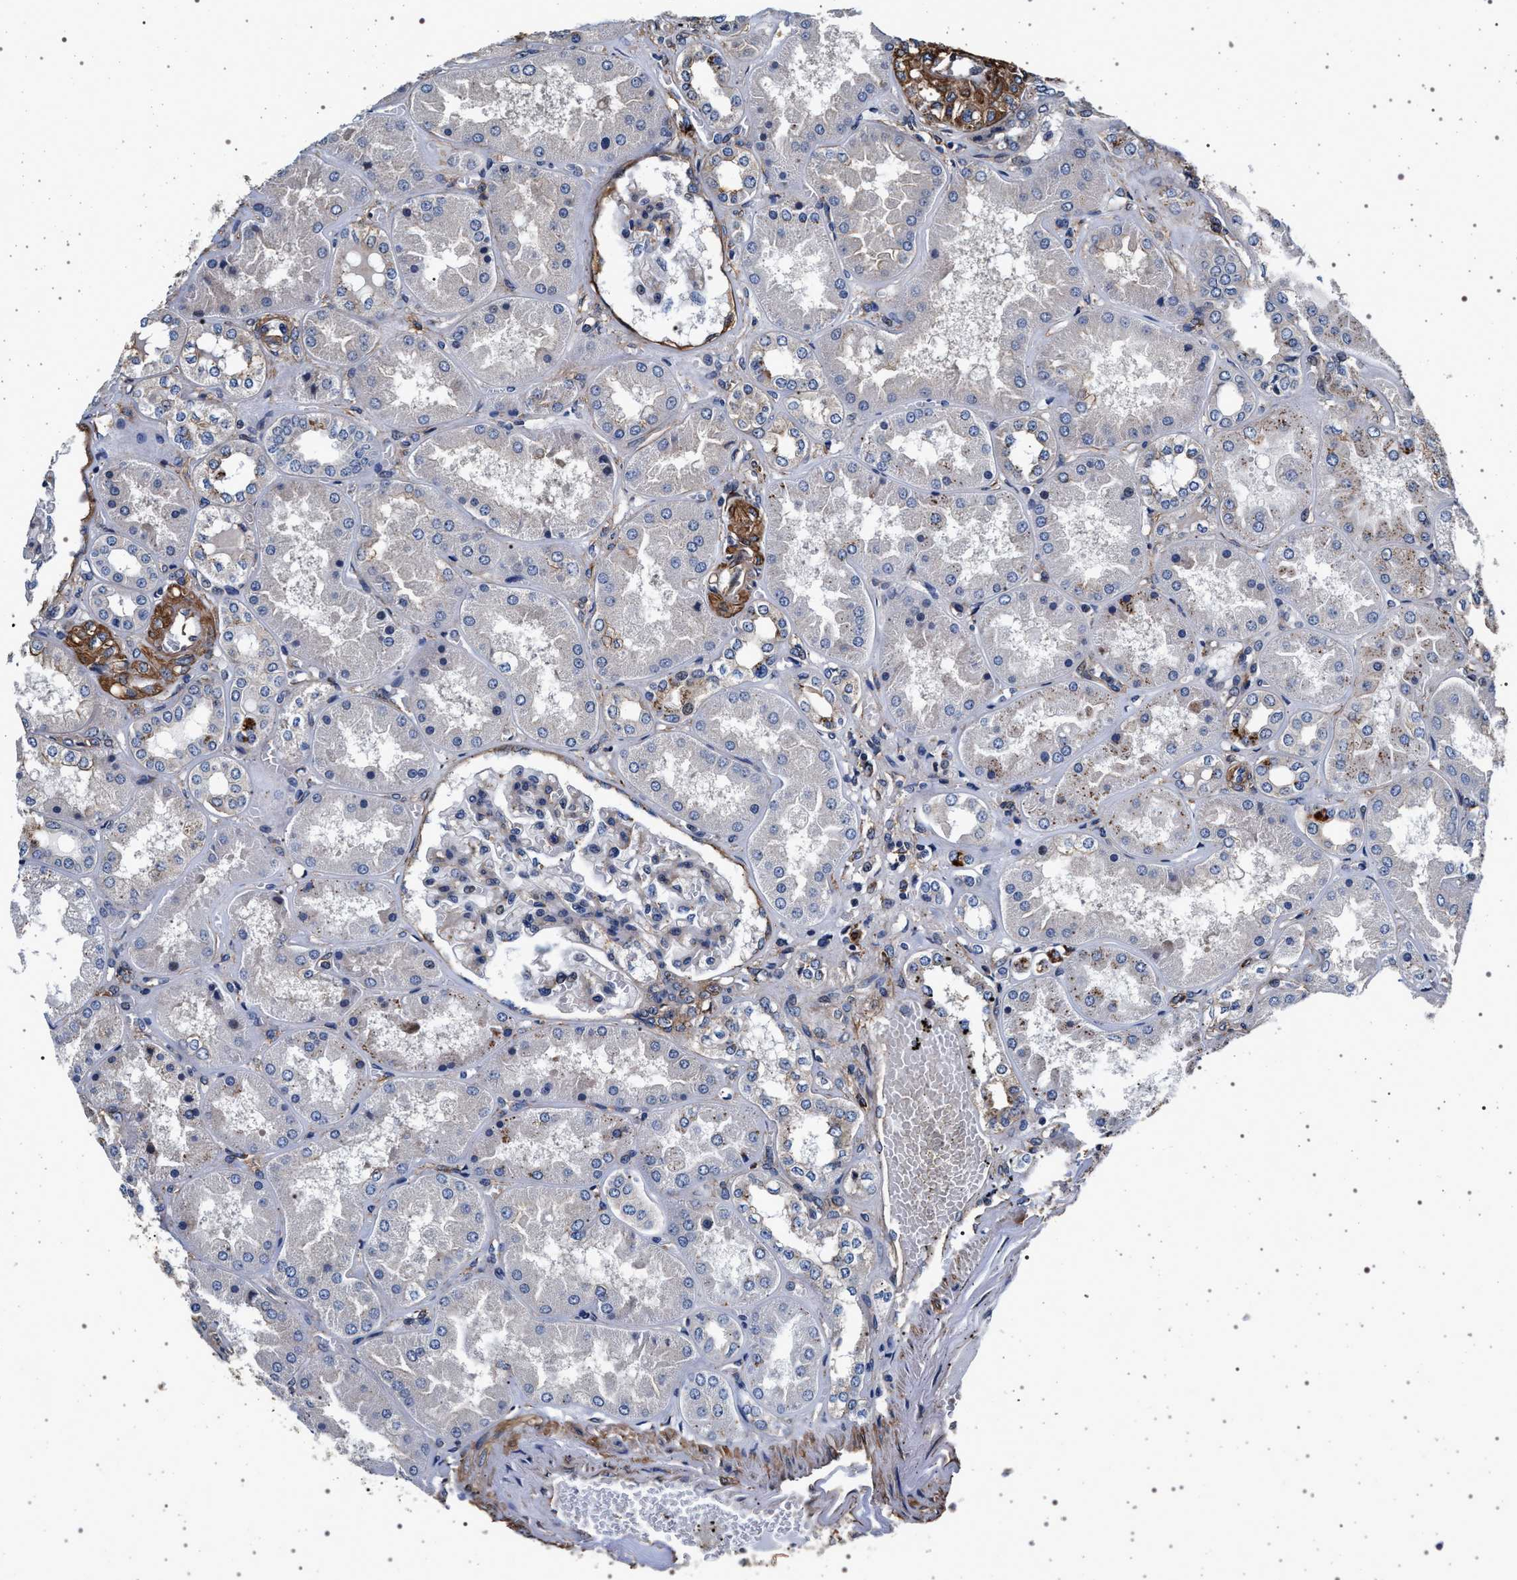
{"staining": {"intensity": "moderate", "quantity": "<25%", "location": "cytoplasmic/membranous"}, "tissue": "kidney", "cell_type": "Cells in glomeruli", "image_type": "normal", "snomed": [{"axis": "morphology", "description": "Normal tissue, NOS"}, {"axis": "topography", "description": "Kidney"}], "caption": "About <25% of cells in glomeruli in unremarkable human kidney reveal moderate cytoplasmic/membranous protein expression as visualized by brown immunohistochemical staining.", "gene": "KCNK6", "patient": {"sex": "female", "age": 56}}